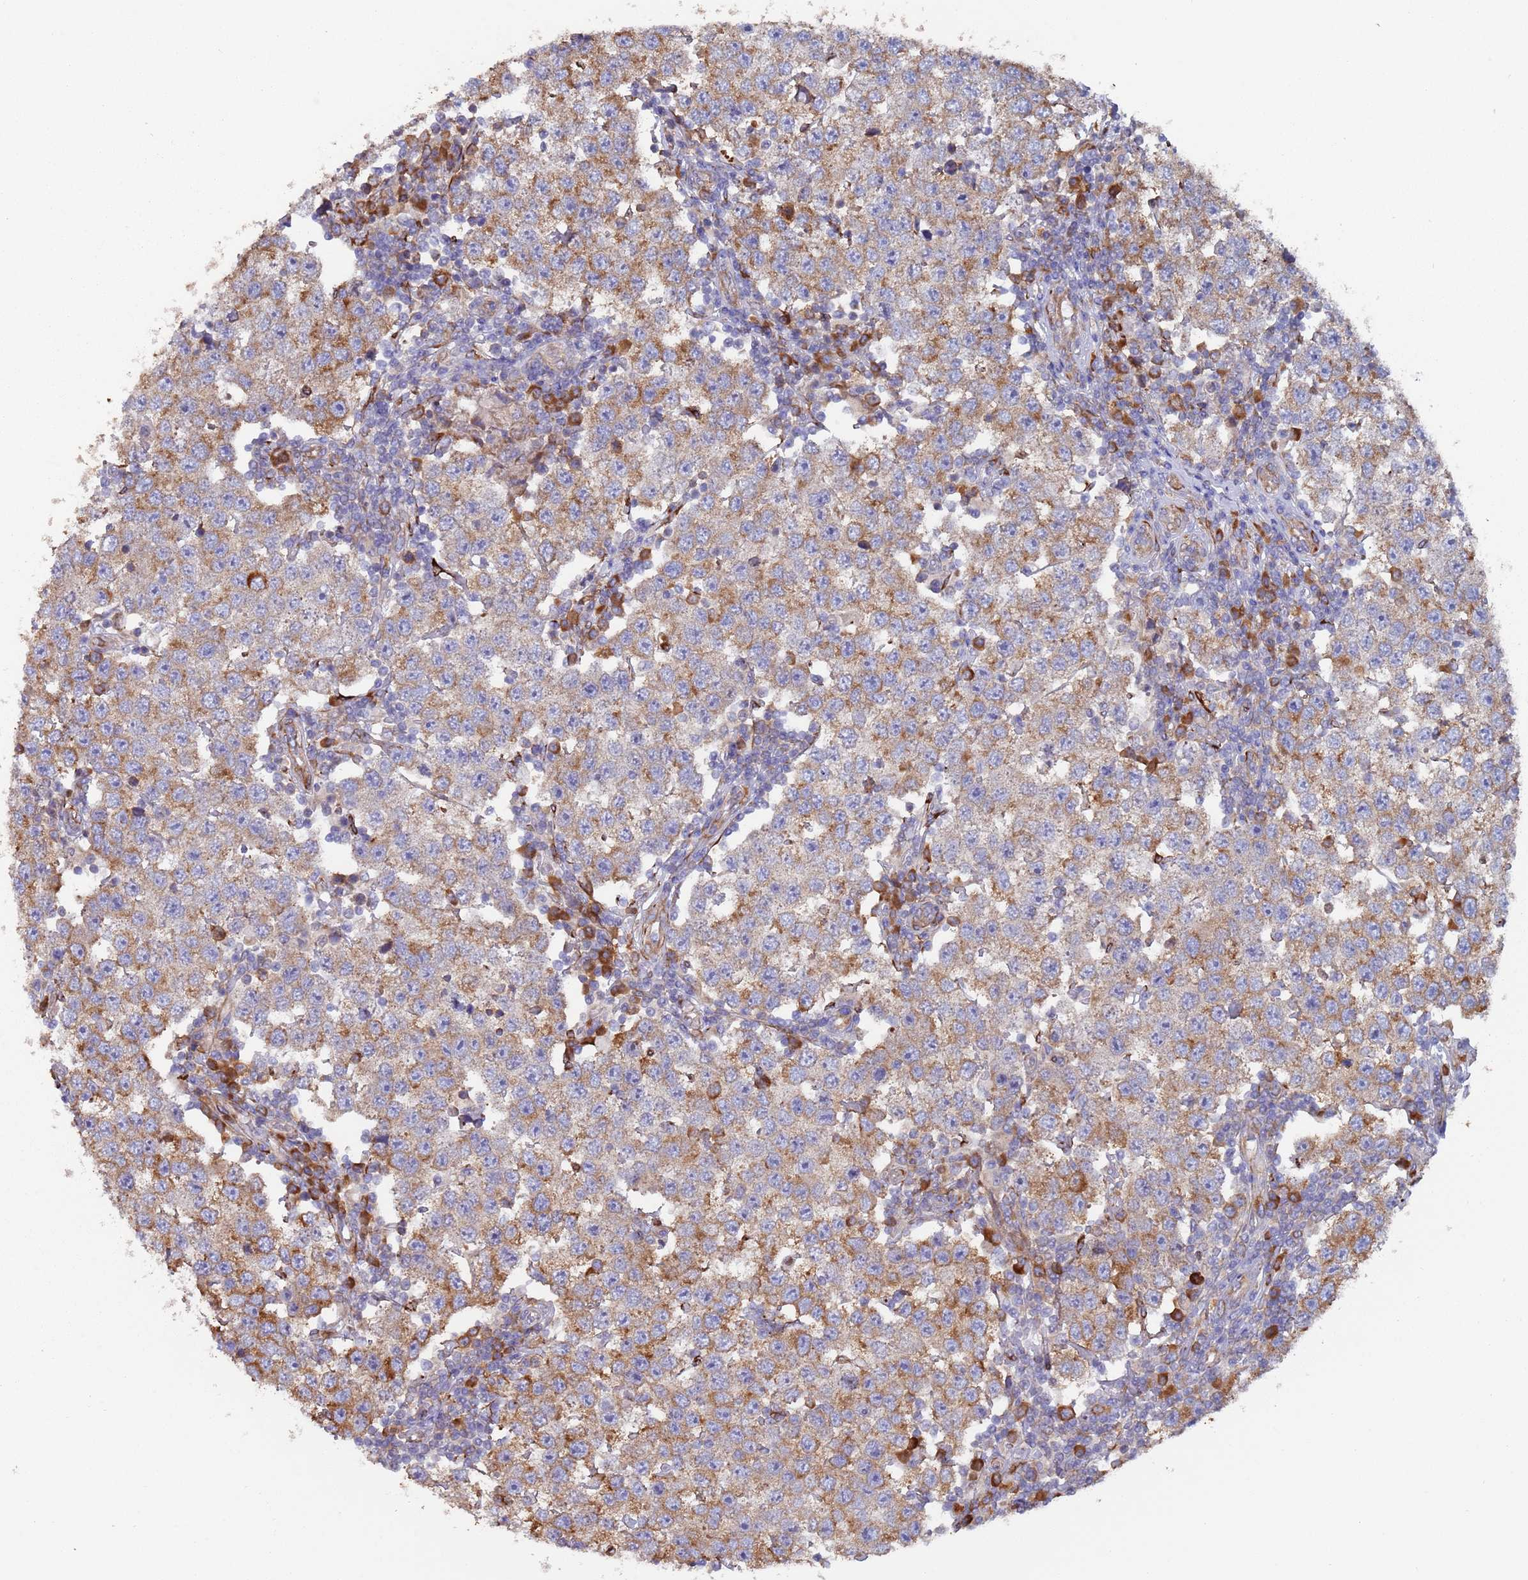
{"staining": {"intensity": "moderate", "quantity": "25%-75%", "location": "cytoplasmic/membranous"}, "tissue": "testis cancer", "cell_type": "Tumor cells", "image_type": "cancer", "snomed": [{"axis": "morphology", "description": "Seminoma, NOS"}, {"axis": "topography", "description": "Testis"}], "caption": "Approximately 25%-75% of tumor cells in testis cancer show moderate cytoplasmic/membranous protein expression as visualized by brown immunohistochemical staining.", "gene": "ZNF844", "patient": {"sex": "male", "age": 34}}